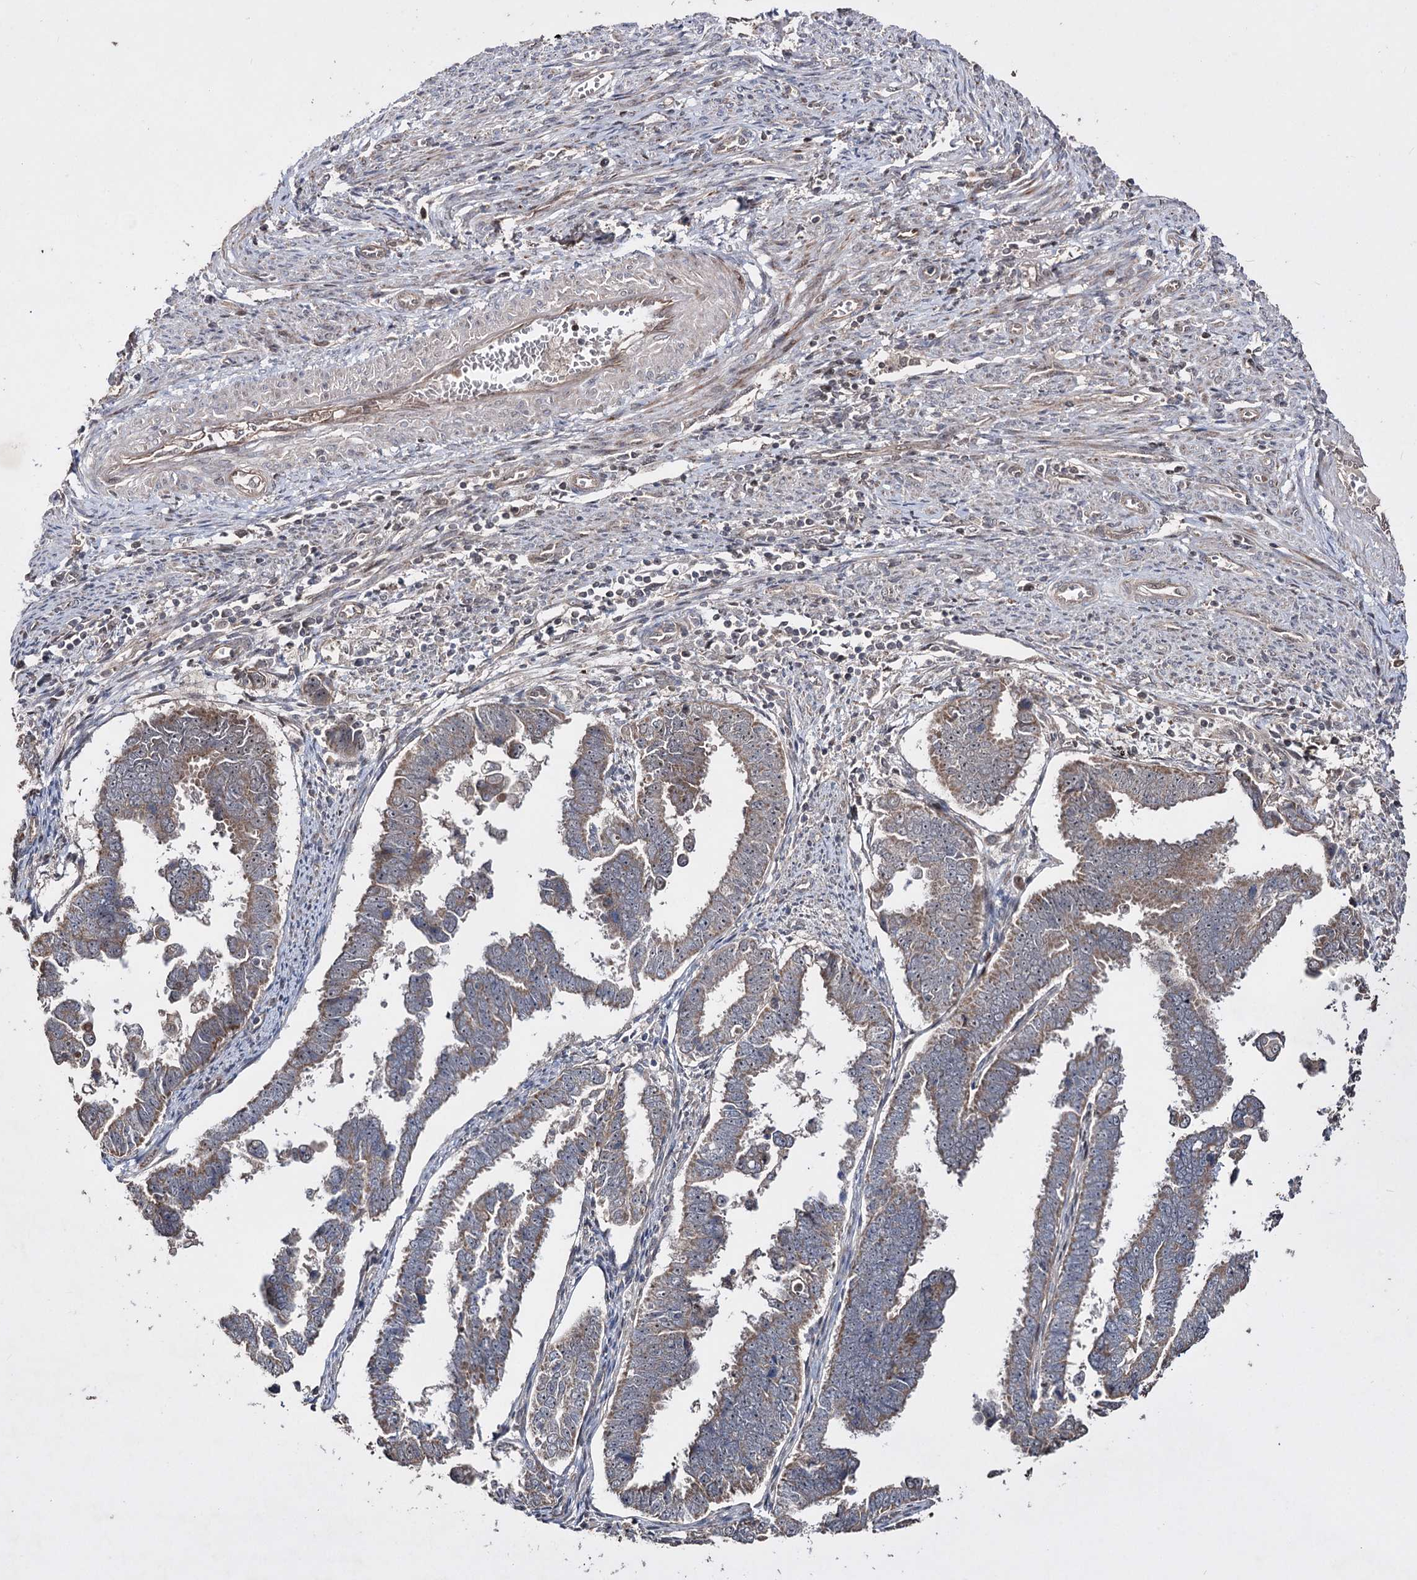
{"staining": {"intensity": "weak", "quantity": ">75%", "location": "cytoplasmic/membranous"}, "tissue": "endometrial cancer", "cell_type": "Tumor cells", "image_type": "cancer", "snomed": [{"axis": "morphology", "description": "Adenocarcinoma, NOS"}, {"axis": "topography", "description": "Endometrium"}], "caption": "The immunohistochemical stain shows weak cytoplasmic/membranous positivity in tumor cells of endometrial cancer (adenocarcinoma) tissue.", "gene": "CPNE8", "patient": {"sex": "female", "age": 75}}